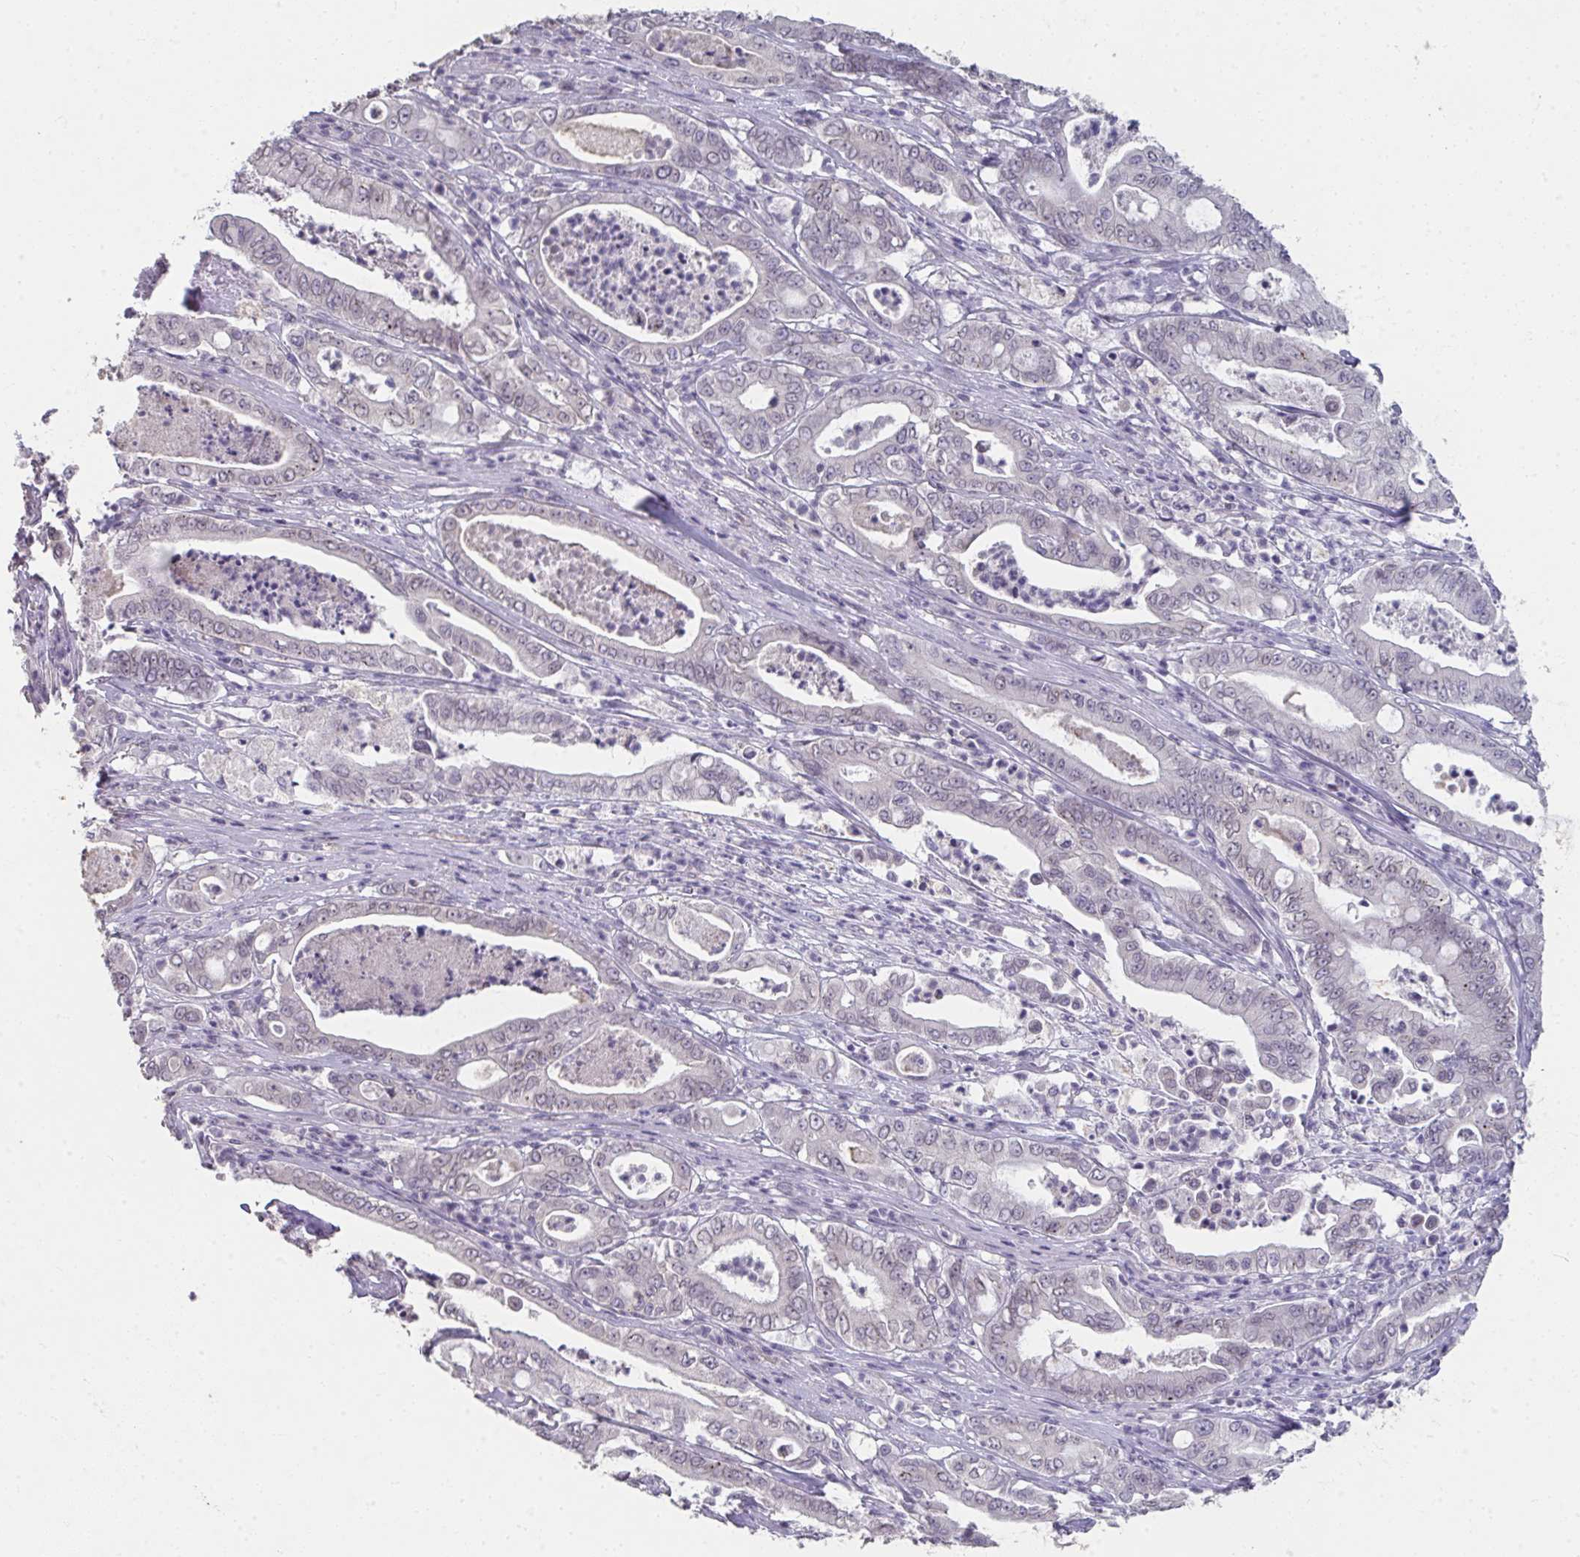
{"staining": {"intensity": "negative", "quantity": "none", "location": "none"}, "tissue": "pancreatic cancer", "cell_type": "Tumor cells", "image_type": "cancer", "snomed": [{"axis": "morphology", "description": "Adenocarcinoma, NOS"}, {"axis": "topography", "description": "Pancreas"}], "caption": "An image of human pancreatic cancer is negative for staining in tumor cells. Brightfield microscopy of immunohistochemistry stained with DAB (brown) and hematoxylin (blue), captured at high magnification.", "gene": "NUP133", "patient": {"sex": "male", "age": 71}}